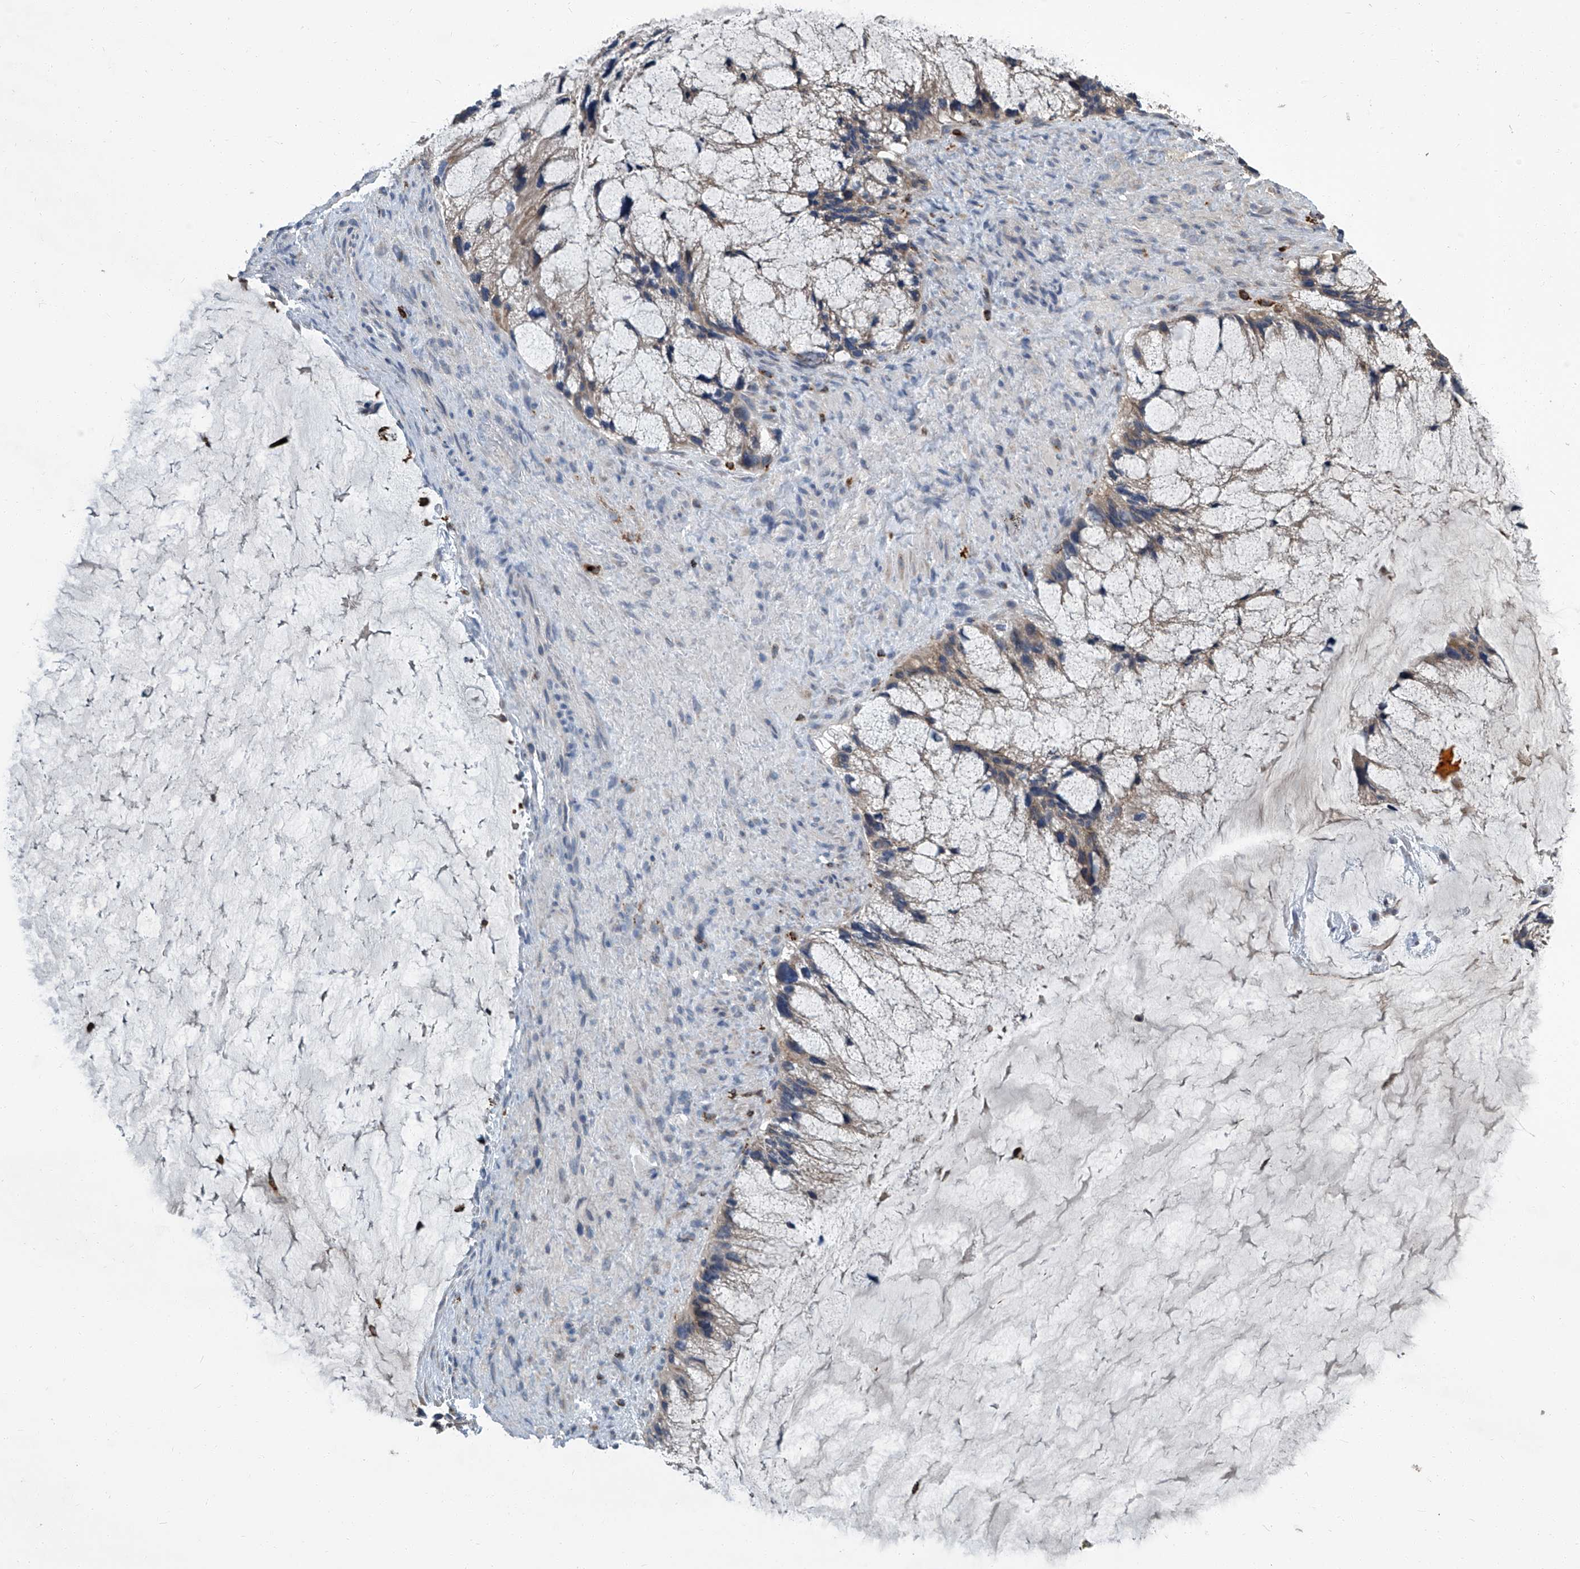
{"staining": {"intensity": "negative", "quantity": "none", "location": "none"}, "tissue": "ovarian cancer", "cell_type": "Tumor cells", "image_type": "cancer", "snomed": [{"axis": "morphology", "description": "Cystadenocarcinoma, mucinous, NOS"}, {"axis": "topography", "description": "Ovary"}], "caption": "Human mucinous cystadenocarcinoma (ovarian) stained for a protein using immunohistochemistry (IHC) reveals no positivity in tumor cells.", "gene": "FAM167A", "patient": {"sex": "female", "age": 37}}